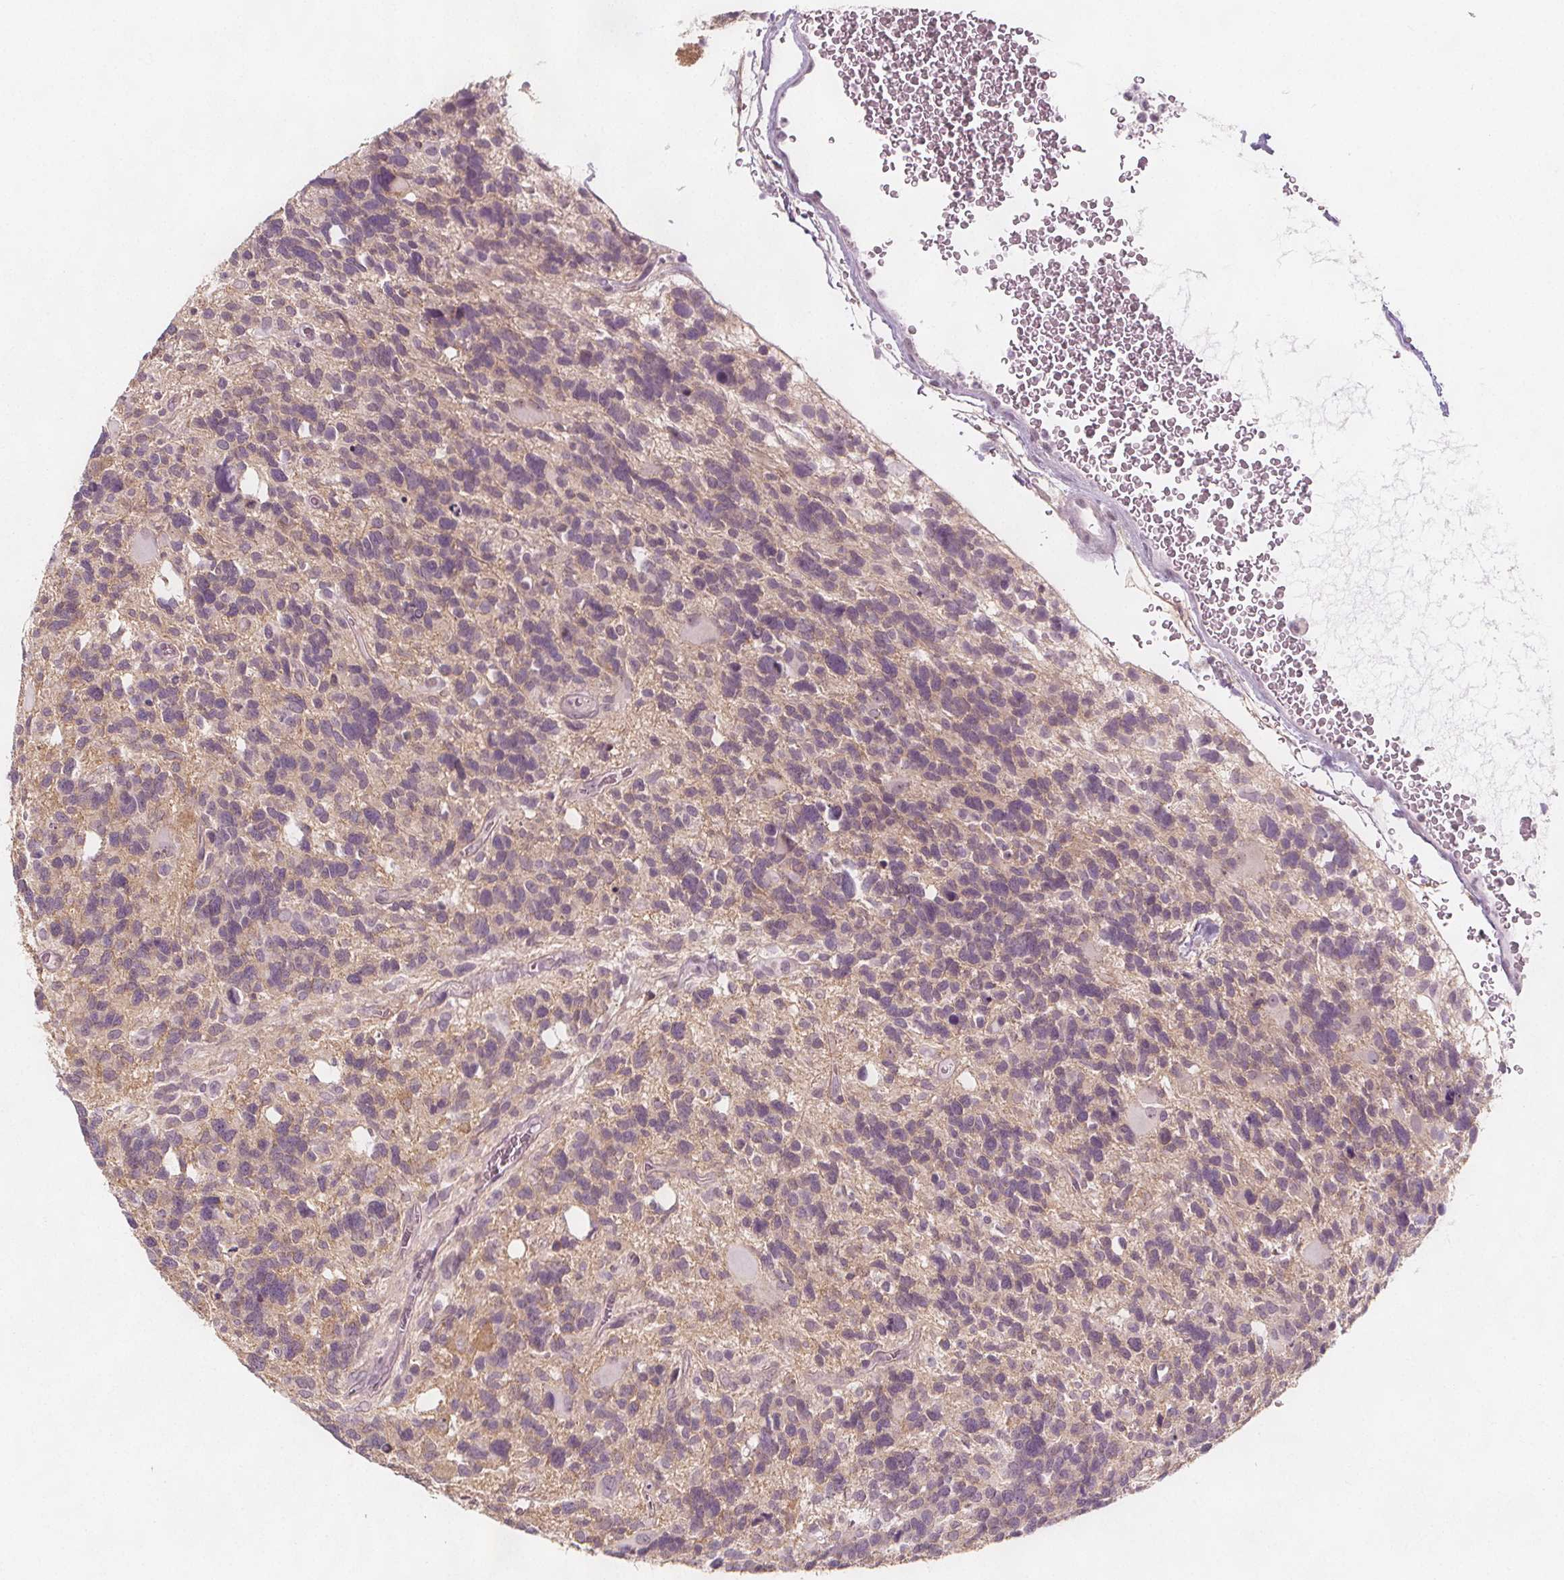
{"staining": {"intensity": "negative", "quantity": "none", "location": "none"}, "tissue": "glioma", "cell_type": "Tumor cells", "image_type": "cancer", "snomed": [{"axis": "morphology", "description": "Glioma, malignant, High grade"}, {"axis": "topography", "description": "Brain"}], "caption": "IHC of human glioma demonstrates no positivity in tumor cells. (DAB (3,3'-diaminobenzidine) IHC with hematoxylin counter stain).", "gene": "C1orf167", "patient": {"sex": "male", "age": 49}}